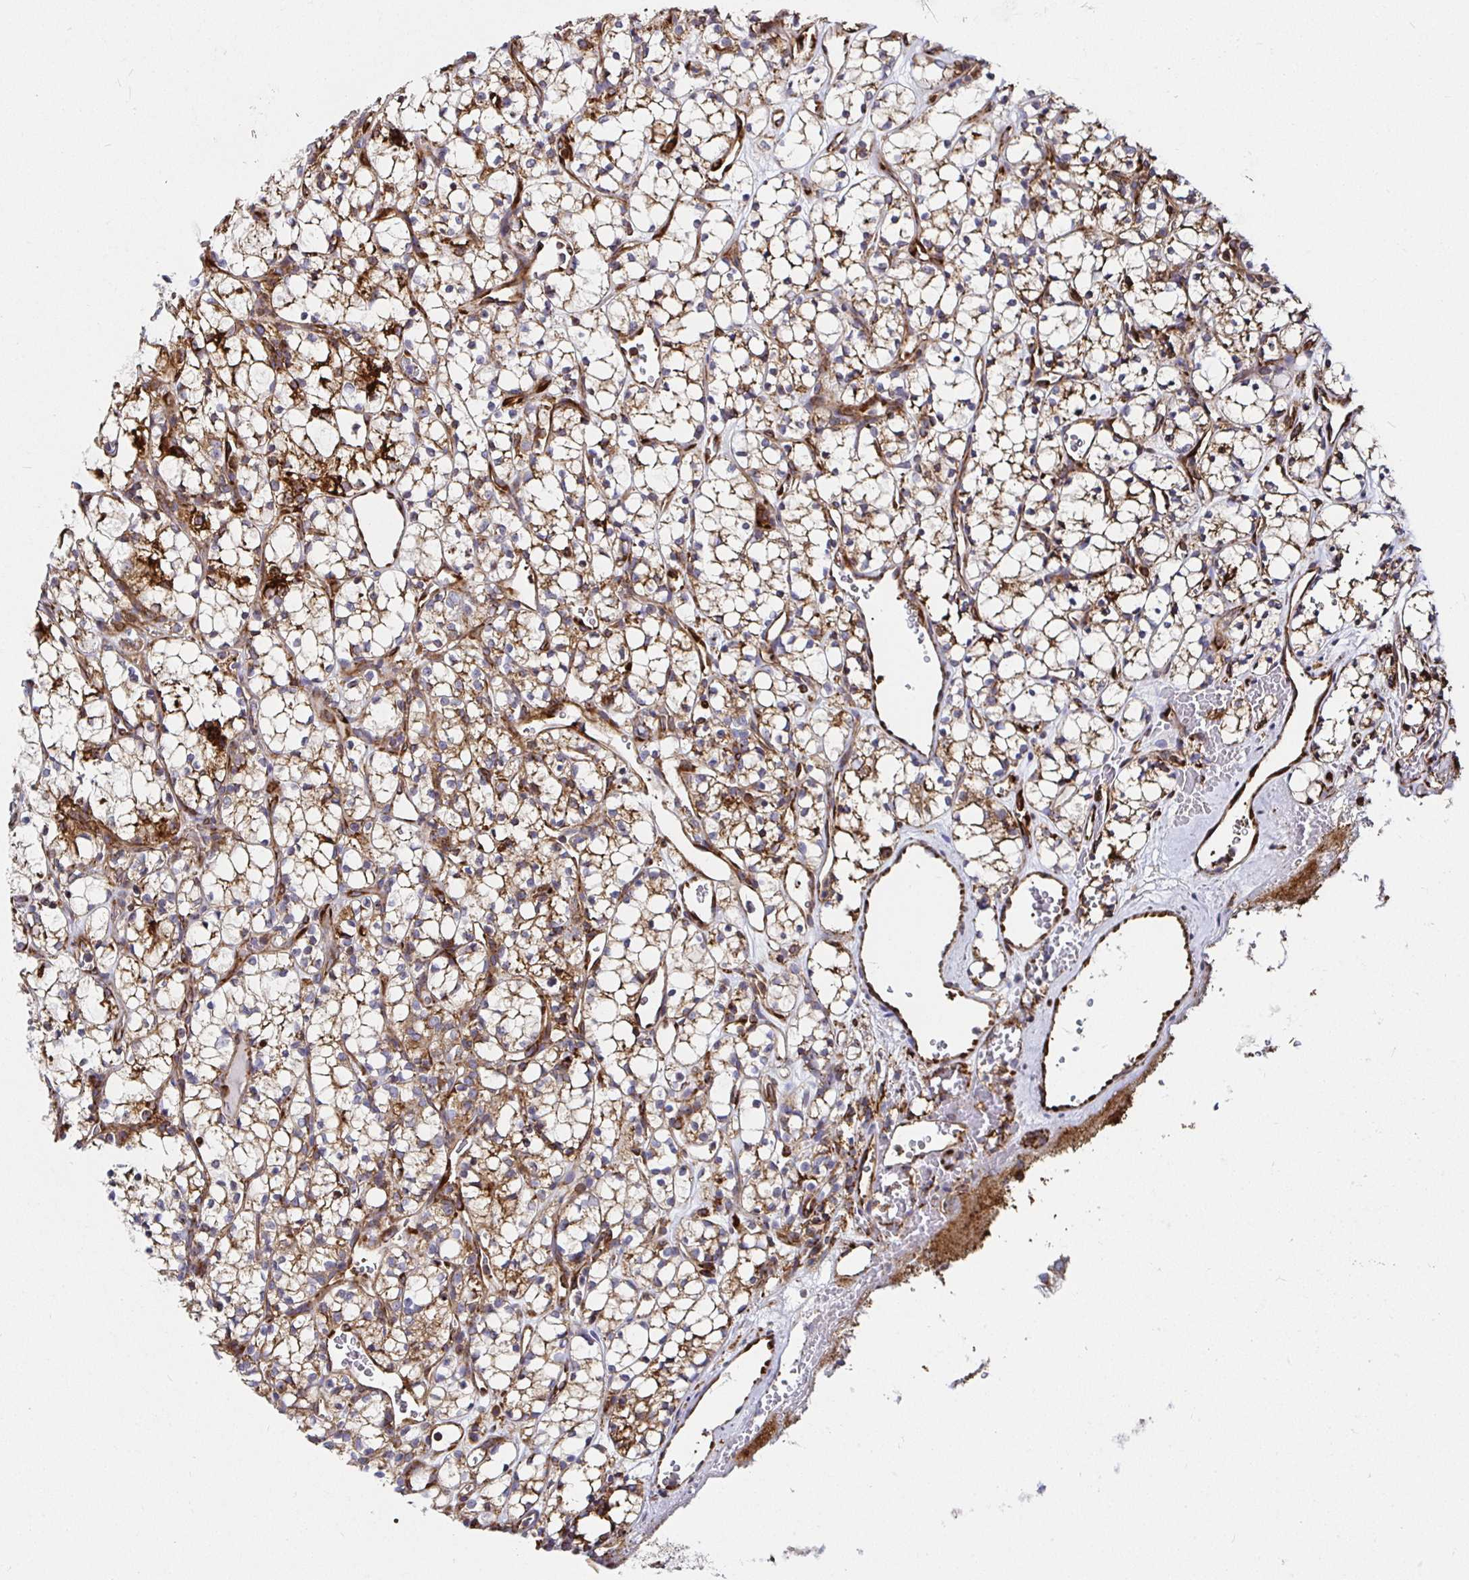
{"staining": {"intensity": "moderate", "quantity": ">75%", "location": "cytoplasmic/membranous"}, "tissue": "renal cancer", "cell_type": "Tumor cells", "image_type": "cancer", "snomed": [{"axis": "morphology", "description": "Adenocarcinoma, NOS"}, {"axis": "topography", "description": "Kidney"}], "caption": "Immunohistochemistry micrograph of neoplastic tissue: adenocarcinoma (renal) stained using immunohistochemistry (IHC) demonstrates medium levels of moderate protein expression localized specifically in the cytoplasmic/membranous of tumor cells, appearing as a cytoplasmic/membranous brown color.", "gene": "SMYD3", "patient": {"sex": "female", "age": 69}}